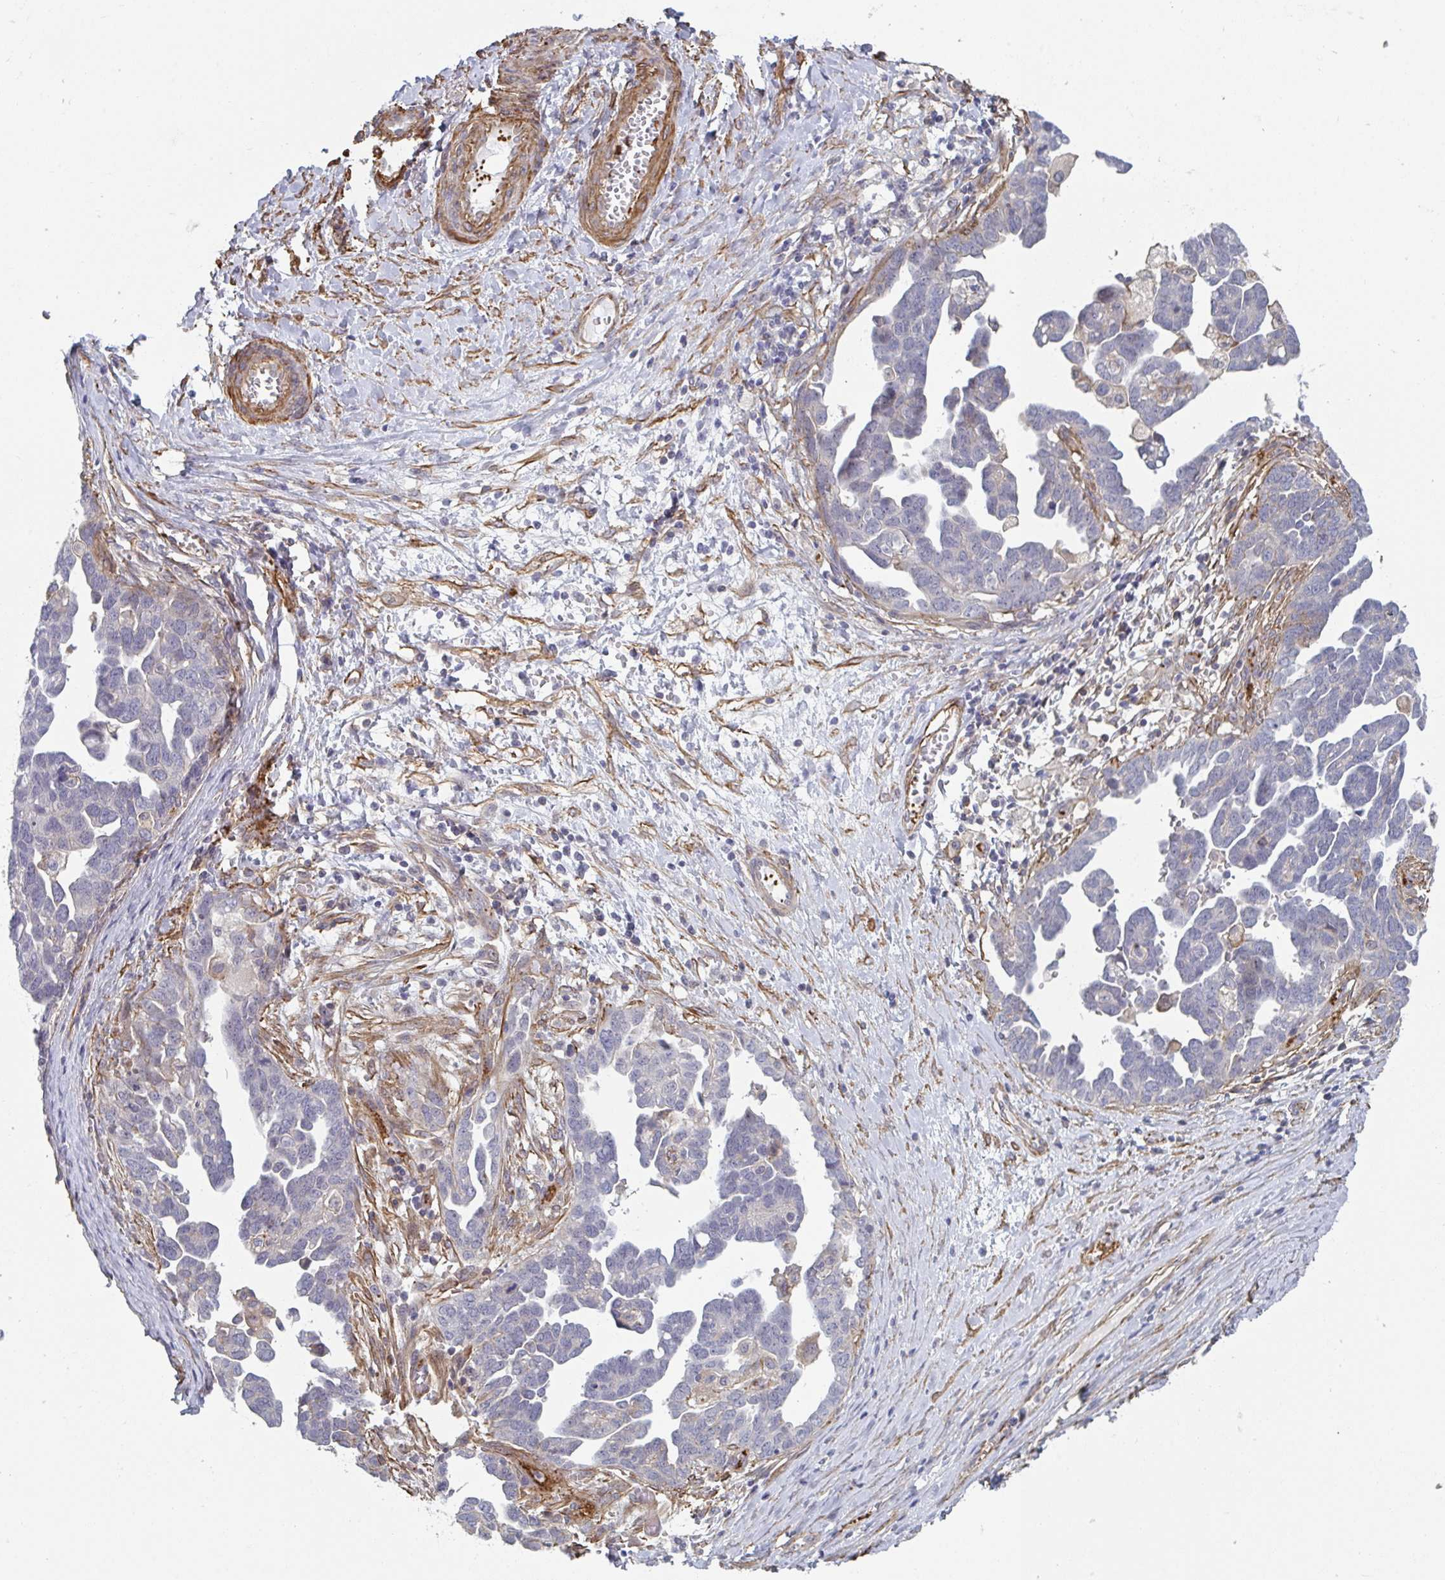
{"staining": {"intensity": "negative", "quantity": "none", "location": "none"}, "tissue": "ovarian cancer", "cell_type": "Tumor cells", "image_type": "cancer", "snomed": [{"axis": "morphology", "description": "Cystadenocarcinoma, serous, NOS"}, {"axis": "topography", "description": "Ovary"}], "caption": "Ovarian cancer was stained to show a protein in brown. There is no significant positivity in tumor cells. The staining is performed using DAB (3,3'-diaminobenzidine) brown chromogen with nuclei counter-stained in using hematoxylin.", "gene": "NEURL4", "patient": {"sex": "female", "age": 54}}